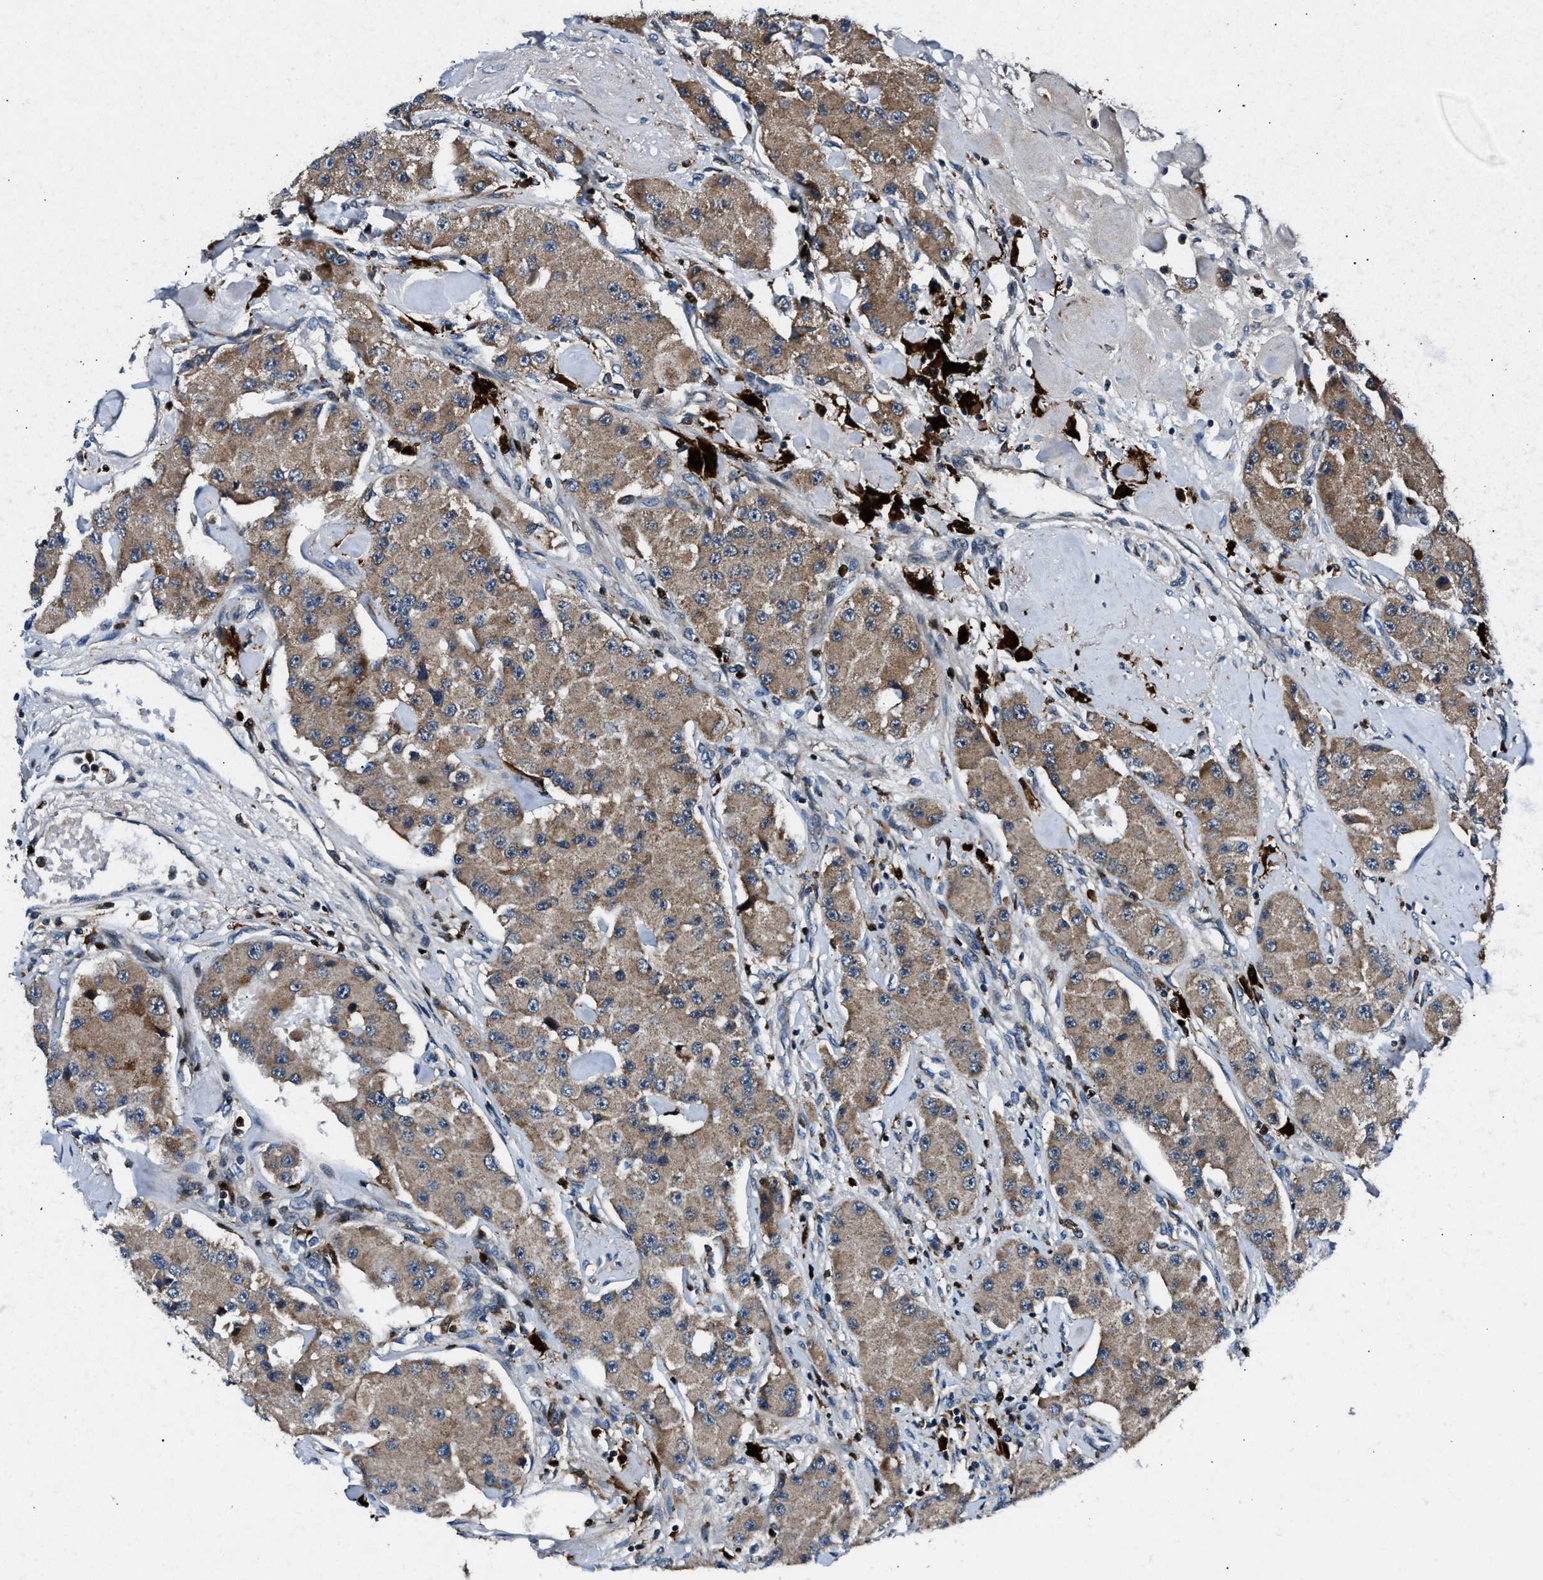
{"staining": {"intensity": "weak", "quantity": ">75%", "location": "cytoplasmic/membranous"}, "tissue": "carcinoid", "cell_type": "Tumor cells", "image_type": "cancer", "snomed": [{"axis": "morphology", "description": "Carcinoid, malignant, NOS"}, {"axis": "topography", "description": "Pancreas"}], "caption": "High-magnification brightfield microscopy of carcinoid stained with DAB (3,3'-diaminobenzidine) (brown) and counterstained with hematoxylin (blue). tumor cells exhibit weak cytoplasmic/membranous staining is seen in approximately>75% of cells.", "gene": "FAM221A", "patient": {"sex": "male", "age": 41}}